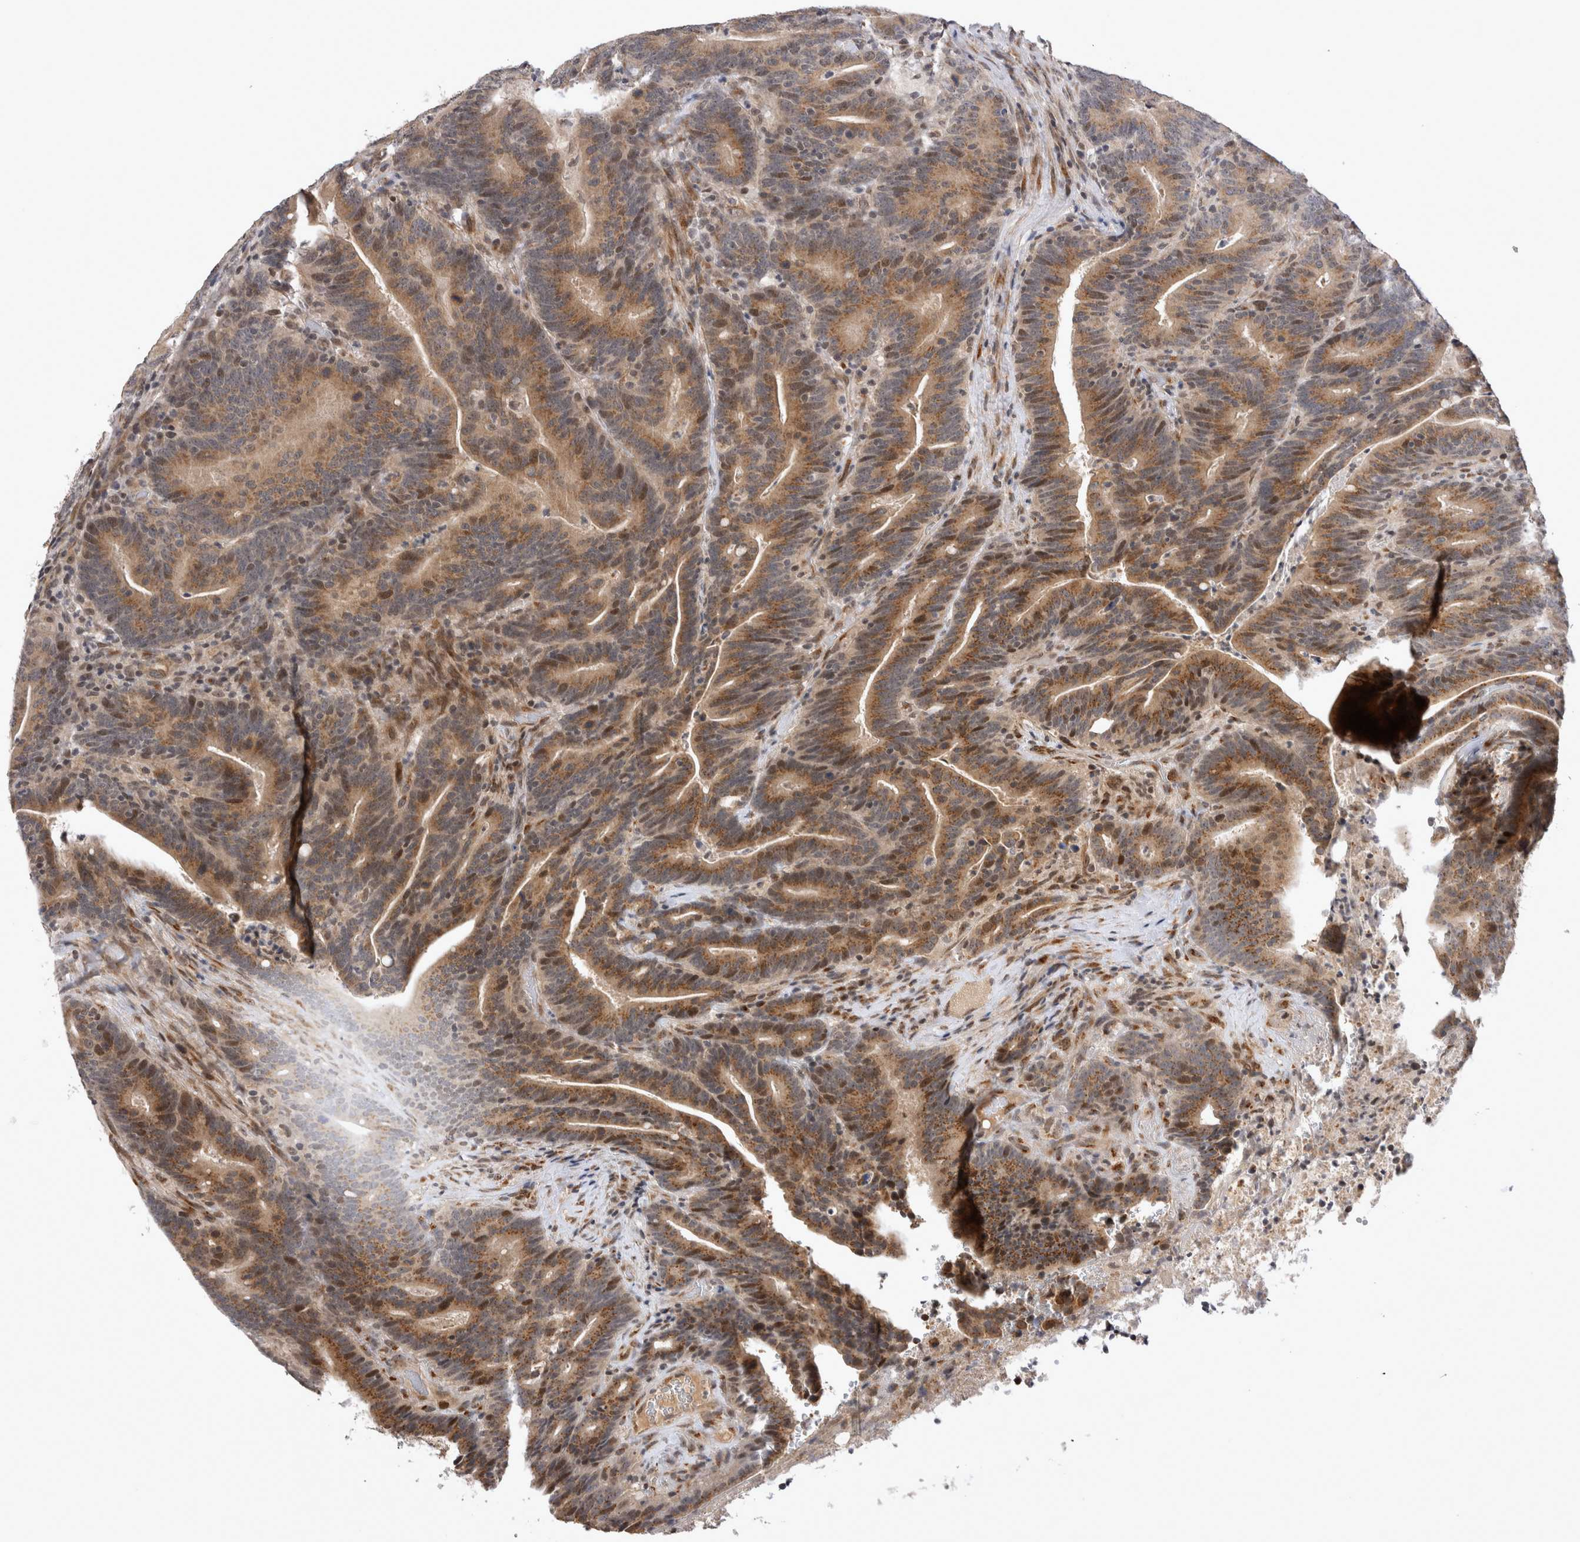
{"staining": {"intensity": "moderate", "quantity": ">75%", "location": "cytoplasmic/membranous,nuclear"}, "tissue": "colorectal cancer", "cell_type": "Tumor cells", "image_type": "cancer", "snomed": [{"axis": "morphology", "description": "Adenocarcinoma, NOS"}, {"axis": "topography", "description": "Colon"}], "caption": "Colorectal adenocarcinoma tissue displays moderate cytoplasmic/membranous and nuclear staining in approximately >75% of tumor cells, visualized by immunohistochemistry. Immunohistochemistry stains the protein in brown and the nuclei are stained blue.", "gene": "TMEM65", "patient": {"sex": "female", "age": 66}}